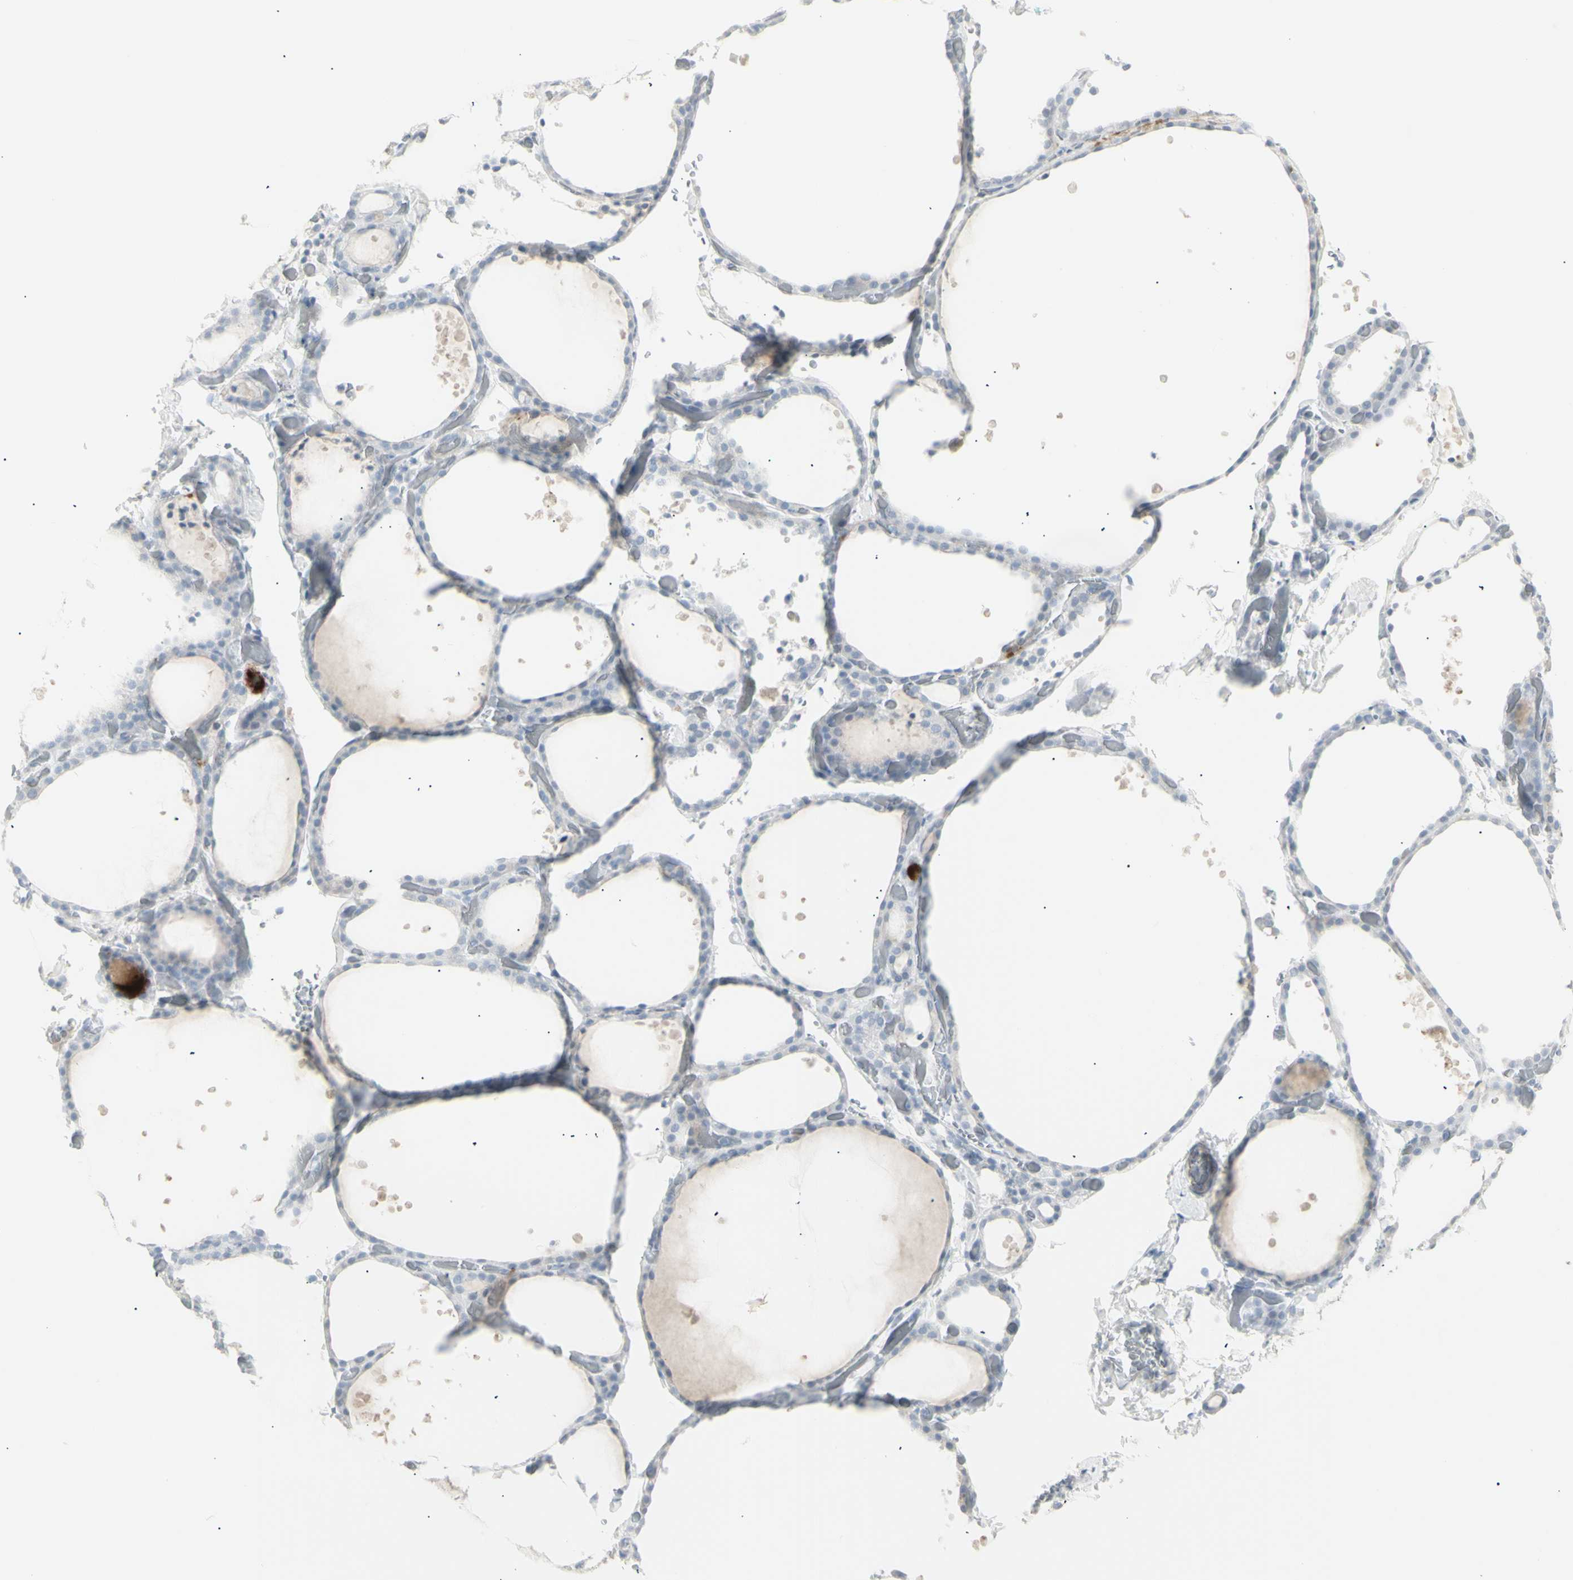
{"staining": {"intensity": "negative", "quantity": "none", "location": "none"}, "tissue": "thyroid gland", "cell_type": "Glandular cells", "image_type": "normal", "snomed": [{"axis": "morphology", "description": "Normal tissue, NOS"}, {"axis": "topography", "description": "Thyroid gland"}], "caption": "DAB (3,3'-diaminobenzidine) immunohistochemical staining of benign thyroid gland demonstrates no significant staining in glandular cells.", "gene": "YBX2", "patient": {"sex": "female", "age": 44}}